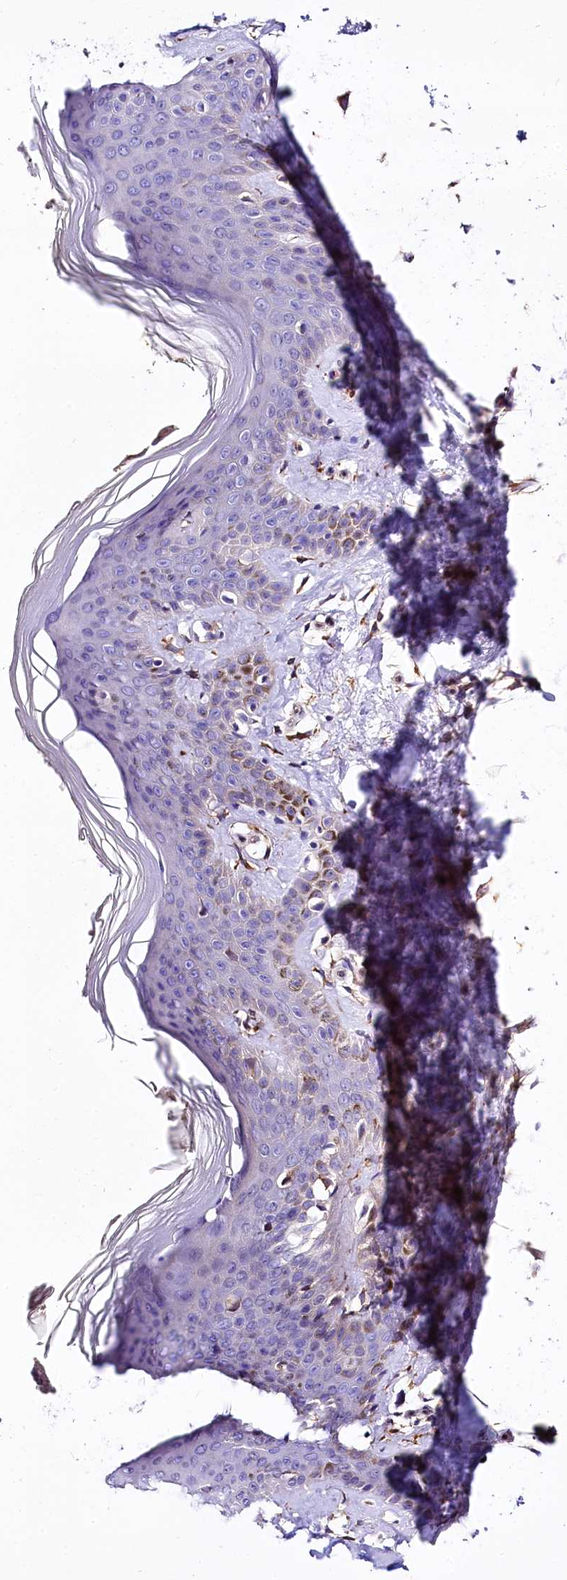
{"staining": {"intensity": "moderate", "quantity": ">75%", "location": "cytoplasmic/membranous"}, "tissue": "skin", "cell_type": "Fibroblasts", "image_type": "normal", "snomed": [{"axis": "morphology", "description": "Normal tissue, NOS"}, {"axis": "topography", "description": "Skin"}], "caption": "Benign skin reveals moderate cytoplasmic/membranous staining in approximately >75% of fibroblasts.", "gene": "FCHSD2", "patient": {"sex": "female", "age": 64}}